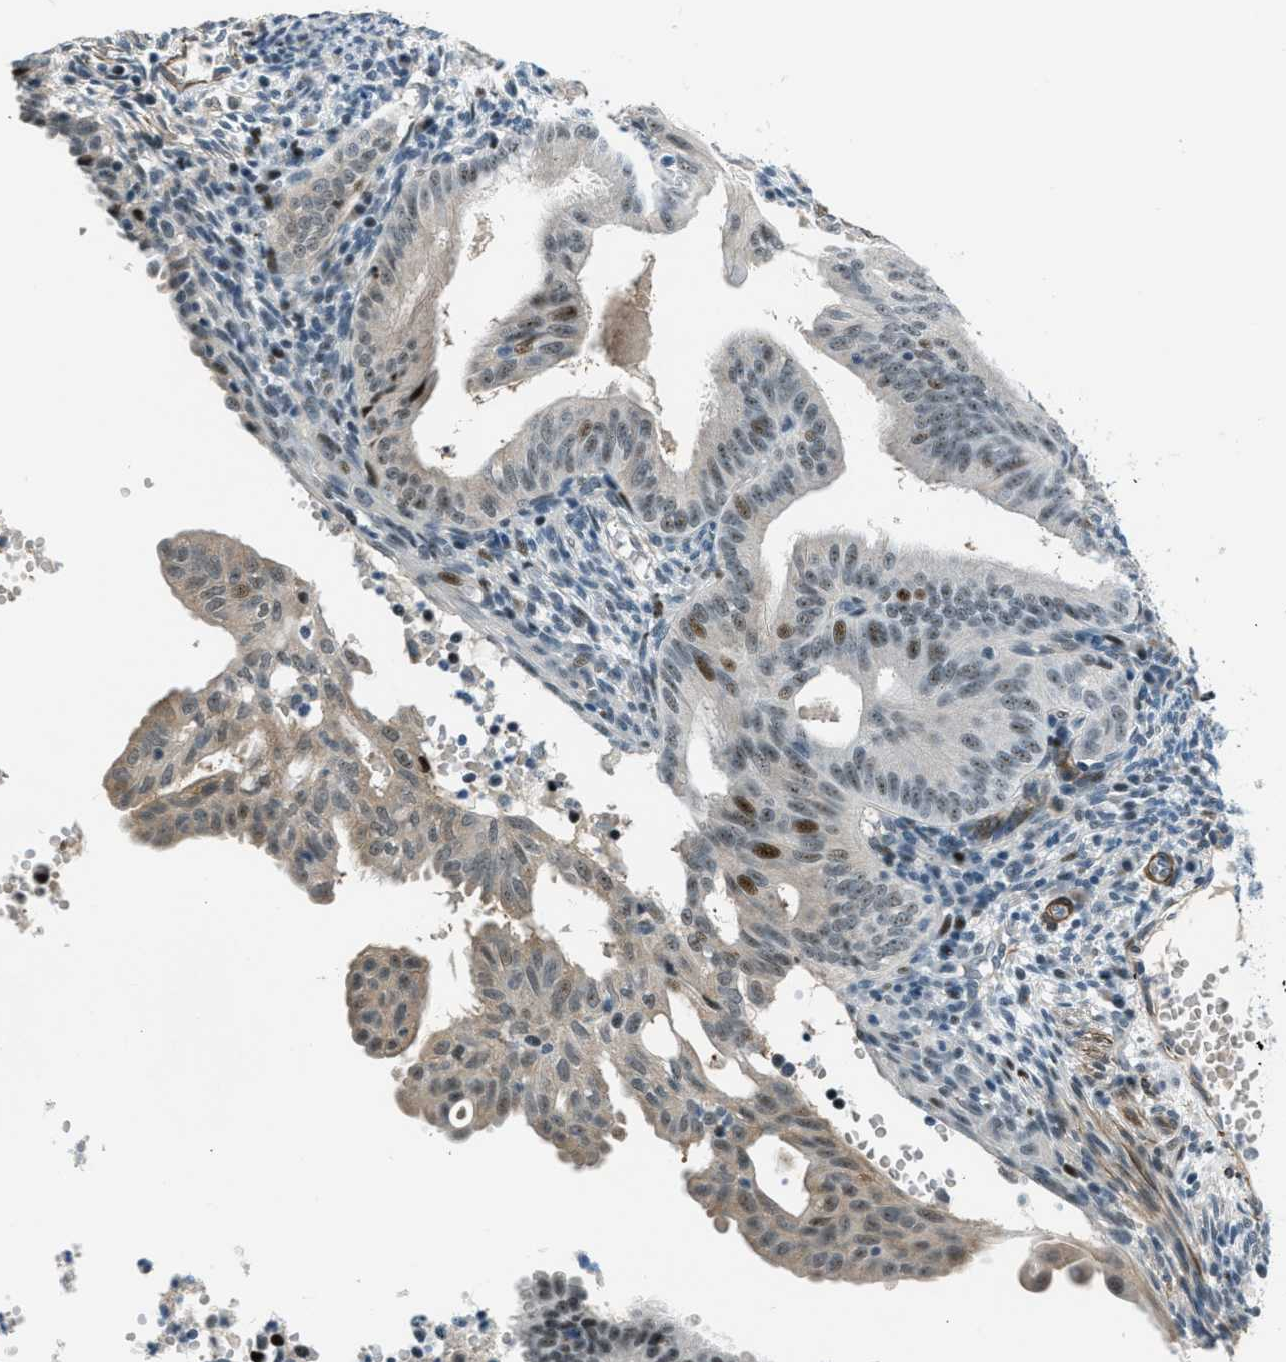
{"staining": {"intensity": "weak", "quantity": "25%-75%", "location": "cytoplasmic/membranous,nuclear"}, "tissue": "endometrial cancer", "cell_type": "Tumor cells", "image_type": "cancer", "snomed": [{"axis": "morphology", "description": "Adenocarcinoma, NOS"}, {"axis": "topography", "description": "Endometrium"}], "caption": "A micrograph of human endometrial adenocarcinoma stained for a protein reveals weak cytoplasmic/membranous and nuclear brown staining in tumor cells.", "gene": "ZDHHC23", "patient": {"sex": "female", "age": 58}}